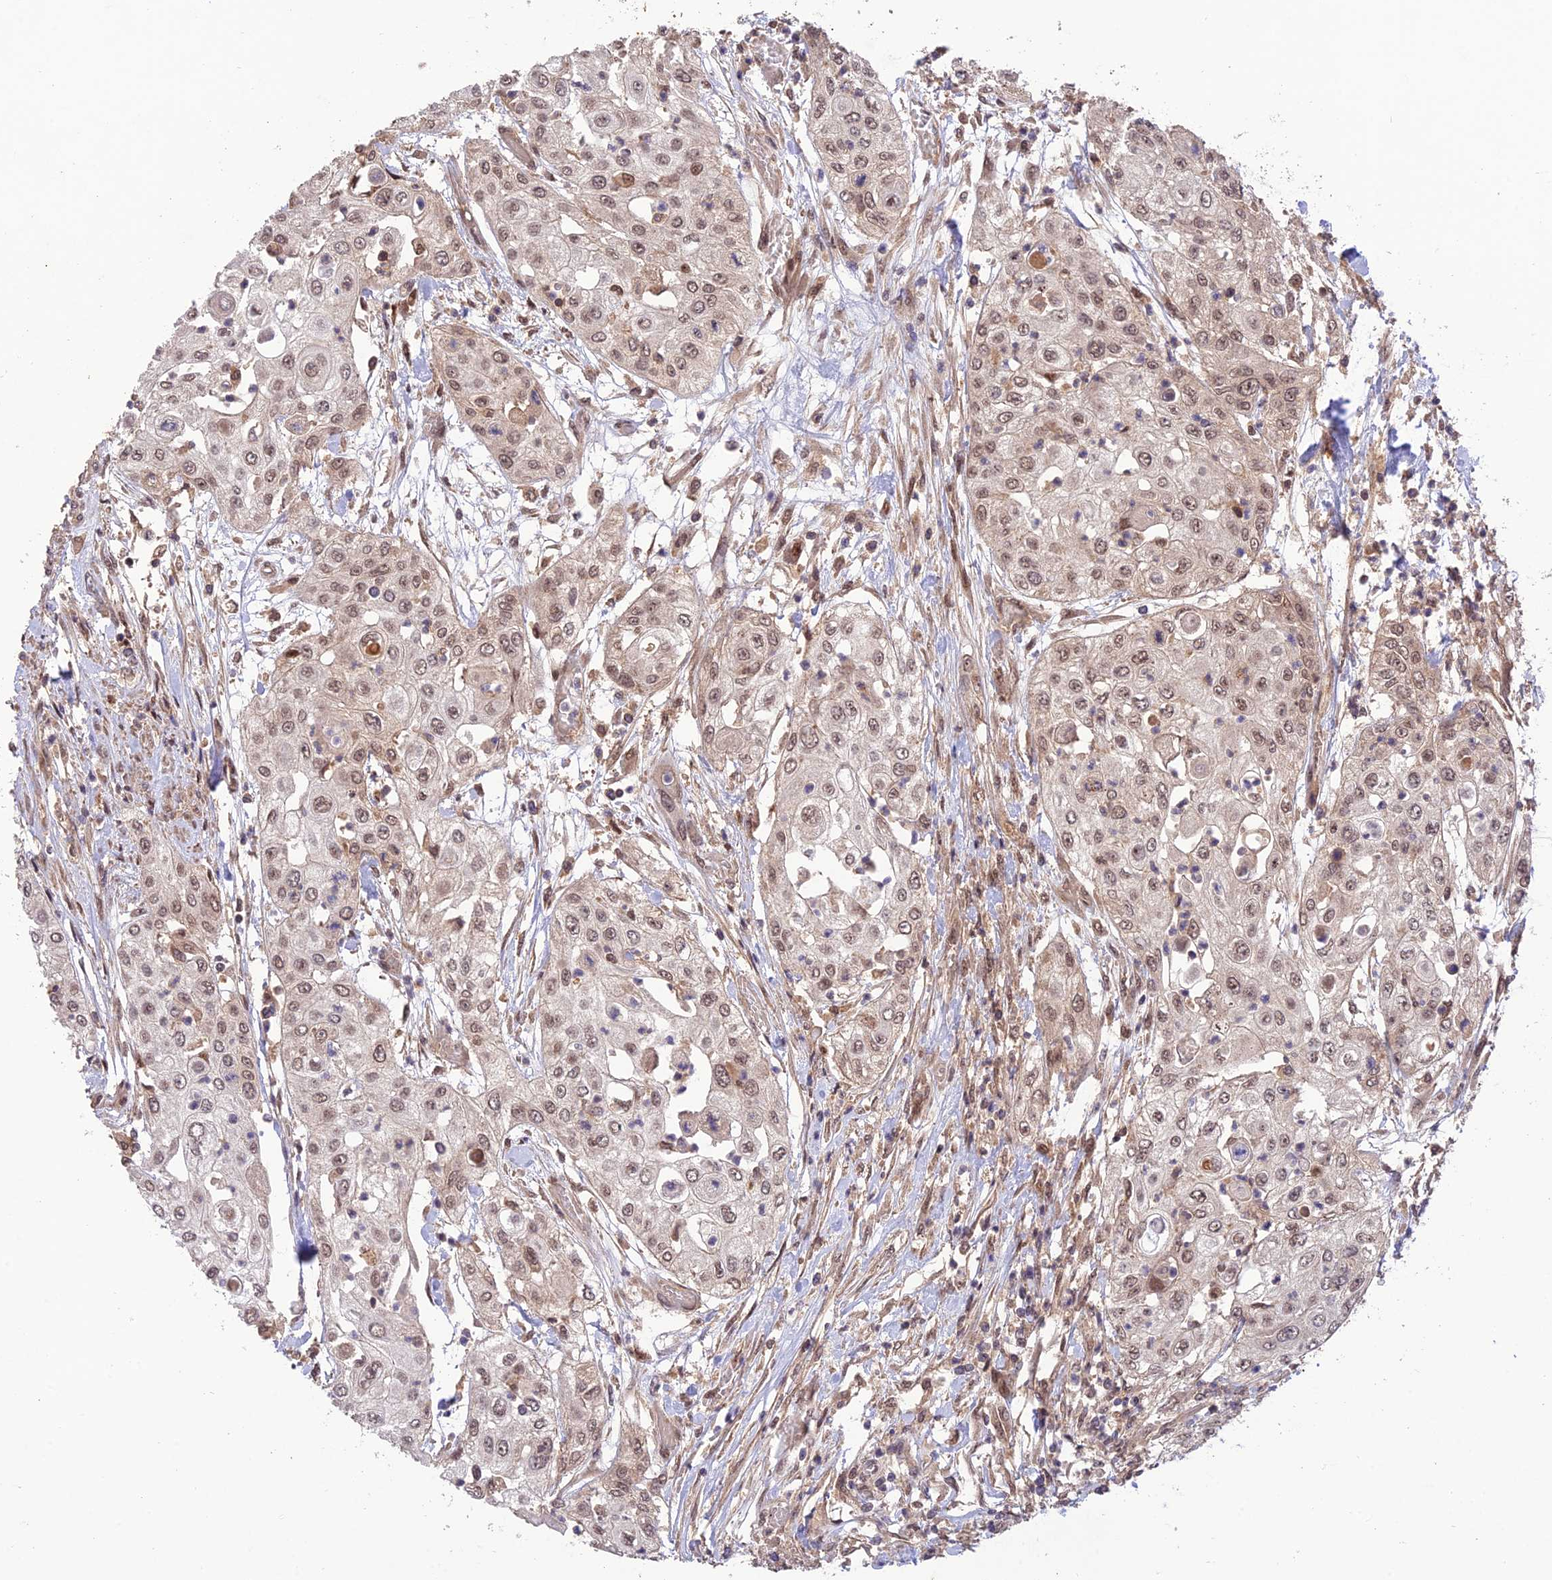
{"staining": {"intensity": "moderate", "quantity": ">75%", "location": "nuclear"}, "tissue": "urothelial cancer", "cell_type": "Tumor cells", "image_type": "cancer", "snomed": [{"axis": "morphology", "description": "Urothelial carcinoma, High grade"}, {"axis": "topography", "description": "Urinary bladder"}], "caption": "A photomicrograph of urothelial carcinoma (high-grade) stained for a protein reveals moderate nuclear brown staining in tumor cells.", "gene": "REV1", "patient": {"sex": "female", "age": 79}}